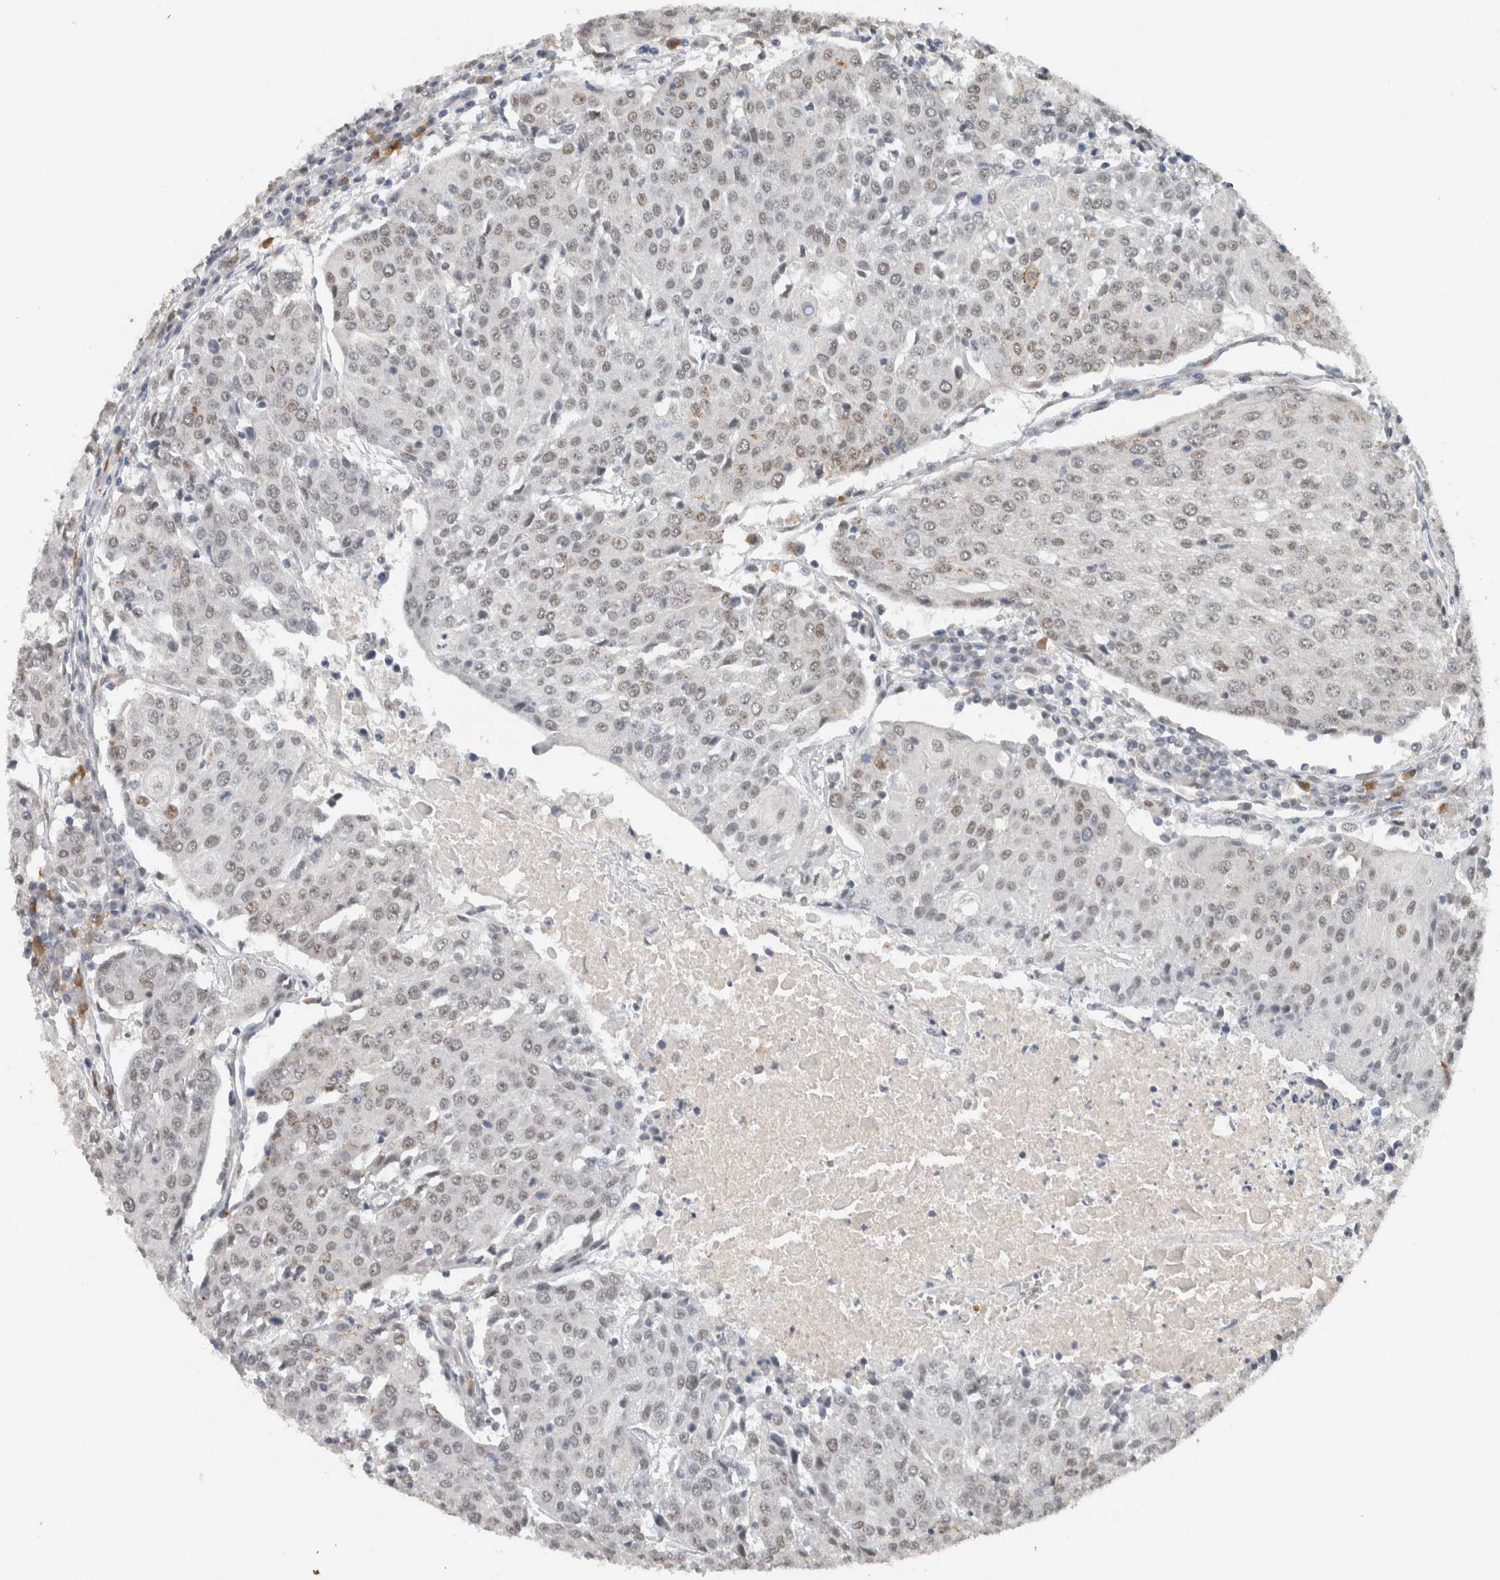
{"staining": {"intensity": "weak", "quantity": "<25%", "location": "nuclear"}, "tissue": "urothelial cancer", "cell_type": "Tumor cells", "image_type": "cancer", "snomed": [{"axis": "morphology", "description": "Urothelial carcinoma, High grade"}, {"axis": "topography", "description": "Urinary bladder"}], "caption": "DAB immunohistochemical staining of urothelial carcinoma (high-grade) shows no significant staining in tumor cells.", "gene": "DDX42", "patient": {"sex": "female", "age": 85}}